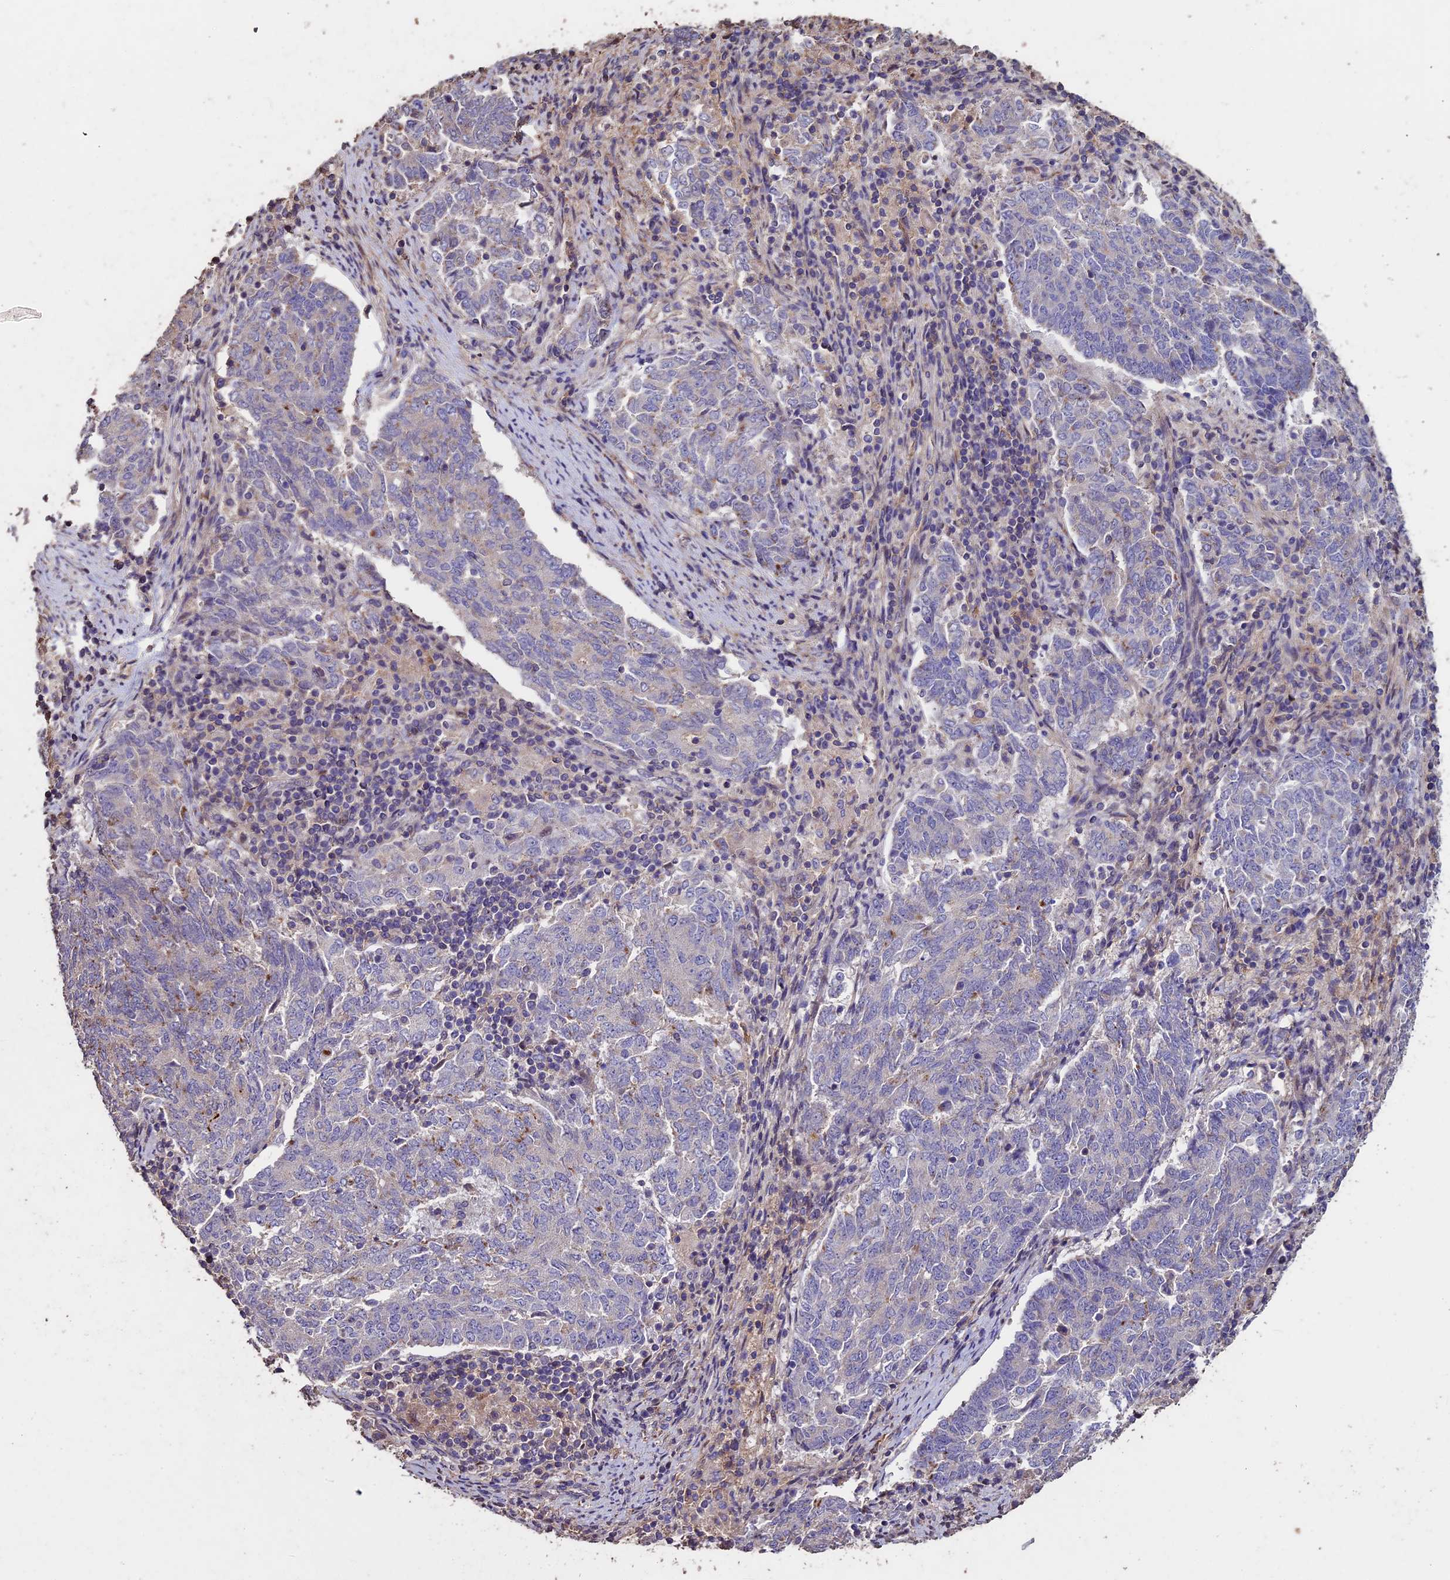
{"staining": {"intensity": "negative", "quantity": "none", "location": "none"}, "tissue": "endometrial cancer", "cell_type": "Tumor cells", "image_type": "cancer", "snomed": [{"axis": "morphology", "description": "Adenocarcinoma, NOS"}, {"axis": "topography", "description": "Endometrium"}], "caption": "Immunohistochemistry micrograph of human endometrial cancer stained for a protein (brown), which displays no expression in tumor cells.", "gene": "USB1", "patient": {"sex": "female", "age": 80}}